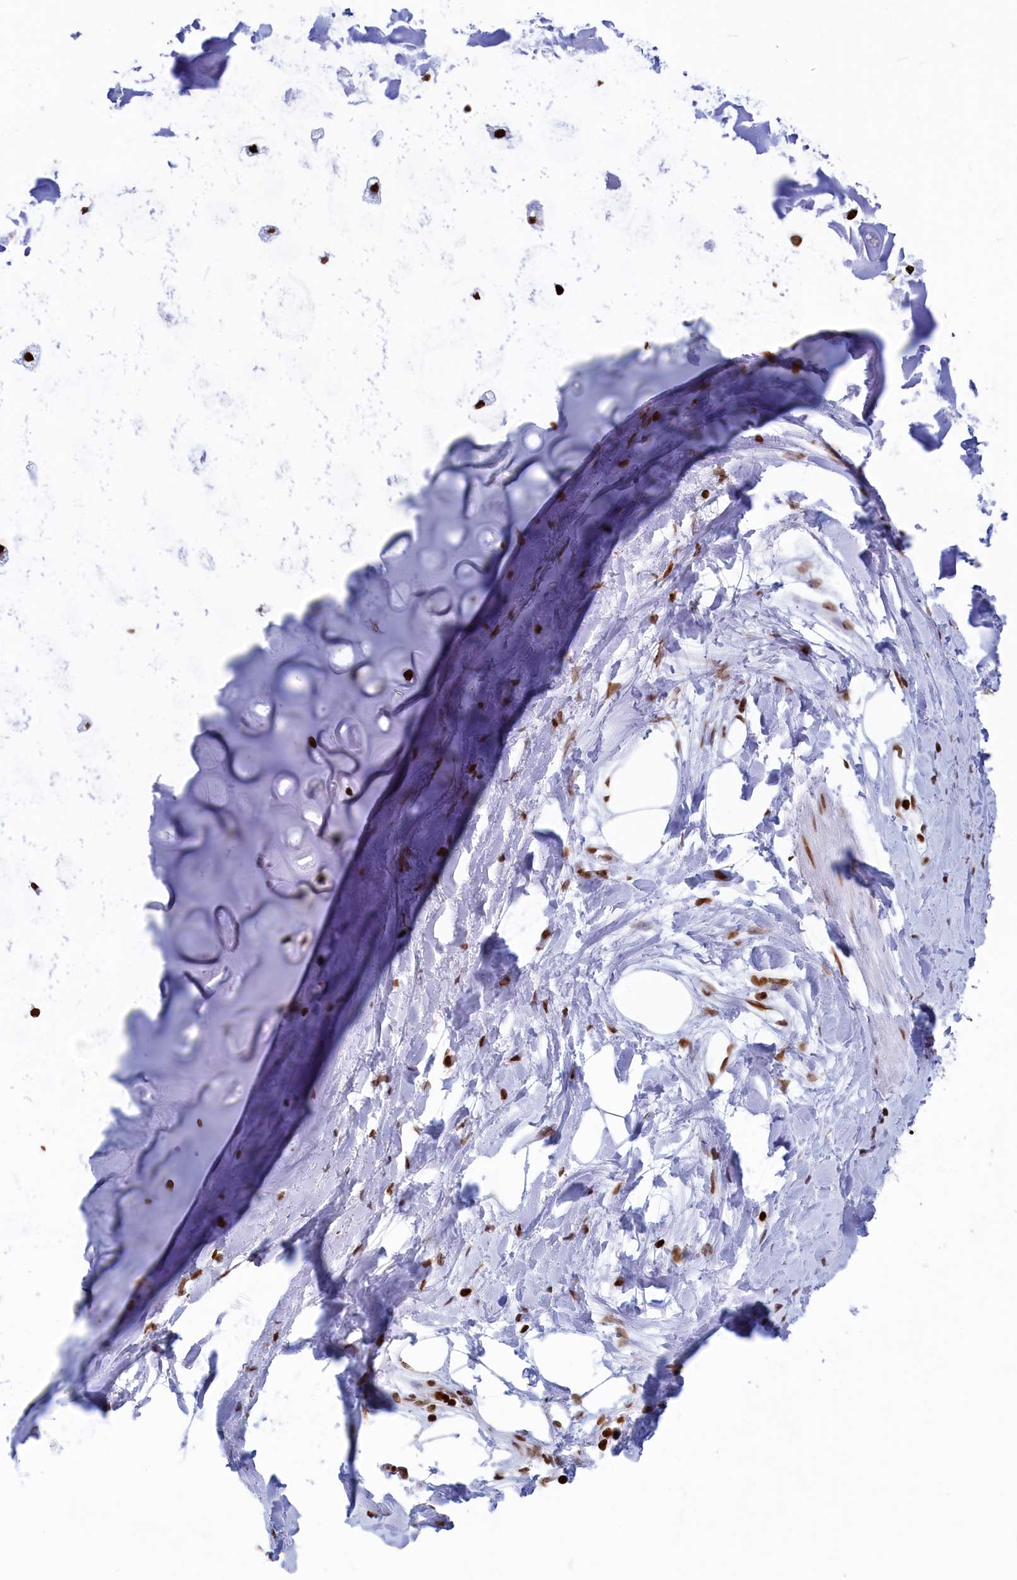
{"staining": {"intensity": "moderate", "quantity": ">75%", "location": "nuclear"}, "tissue": "adipose tissue", "cell_type": "Adipocytes", "image_type": "normal", "snomed": [{"axis": "morphology", "description": "Normal tissue, NOS"}, {"axis": "topography", "description": "Lymph node"}, {"axis": "topography", "description": "Cartilage tissue"}, {"axis": "topography", "description": "Bronchus"}], "caption": "Approximately >75% of adipocytes in normal adipose tissue demonstrate moderate nuclear protein expression as visualized by brown immunohistochemical staining.", "gene": "APOBEC3A", "patient": {"sex": "male", "age": 63}}